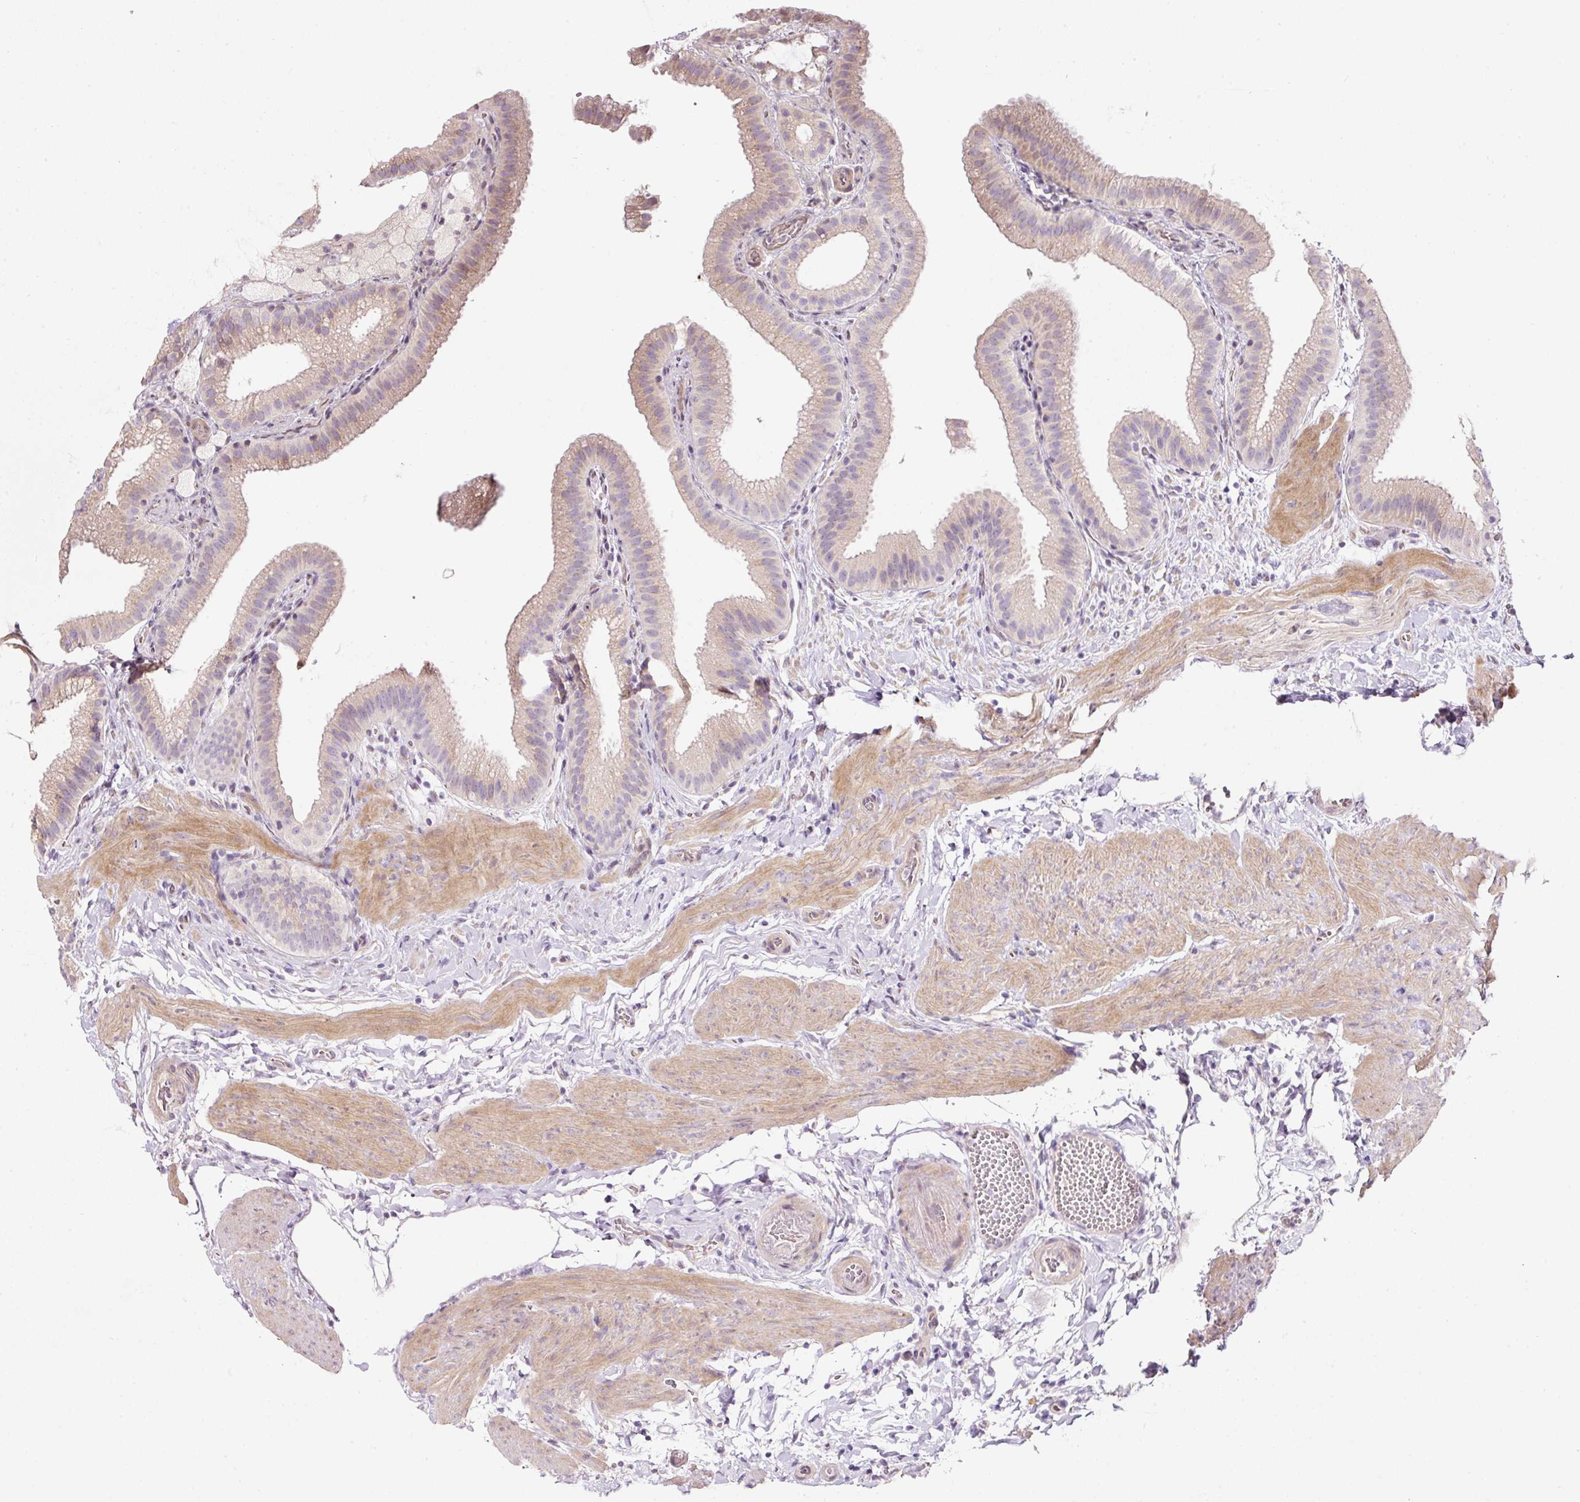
{"staining": {"intensity": "weak", "quantity": "25%-75%", "location": "cytoplasmic/membranous"}, "tissue": "gallbladder", "cell_type": "Glandular cells", "image_type": "normal", "snomed": [{"axis": "morphology", "description": "Normal tissue, NOS"}, {"axis": "topography", "description": "Gallbladder"}], "caption": "Normal gallbladder displays weak cytoplasmic/membranous positivity in about 25%-75% of glandular cells.", "gene": "NBPF11", "patient": {"sex": "female", "age": 63}}